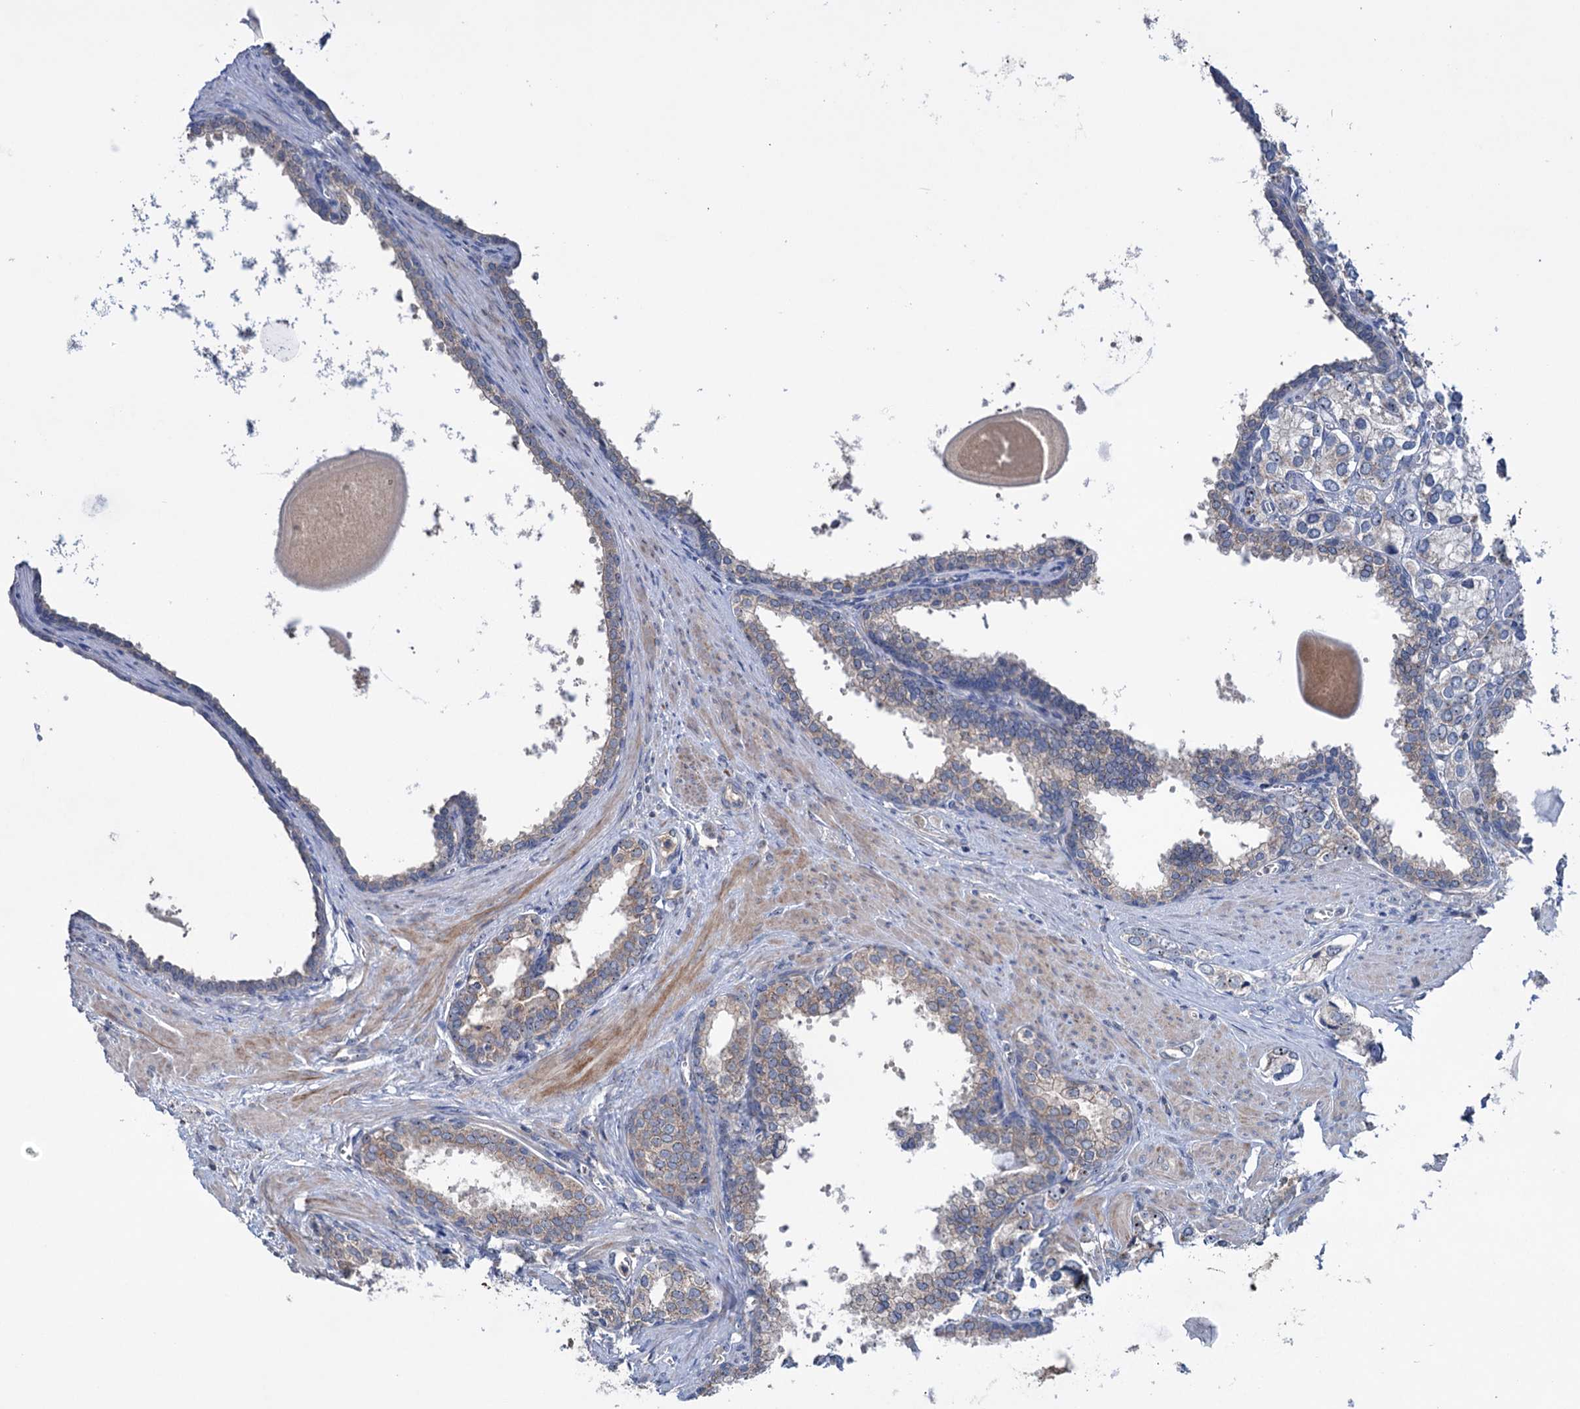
{"staining": {"intensity": "weak", "quantity": "<25%", "location": "cytoplasmic/membranous,nuclear"}, "tissue": "prostate cancer", "cell_type": "Tumor cells", "image_type": "cancer", "snomed": [{"axis": "morphology", "description": "Adenocarcinoma, High grade"}, {"axis": "topography", "description": "Prostate"}], "caption": "Tumor cells show no significant positivity in adenocarcinoma (high-grade) (prostate). (DAB immunohistochemistry (IHC) with hematoxylin counter stain).", "gene": "HTR3B", "patient": {"sex": "male", "age": 66}}